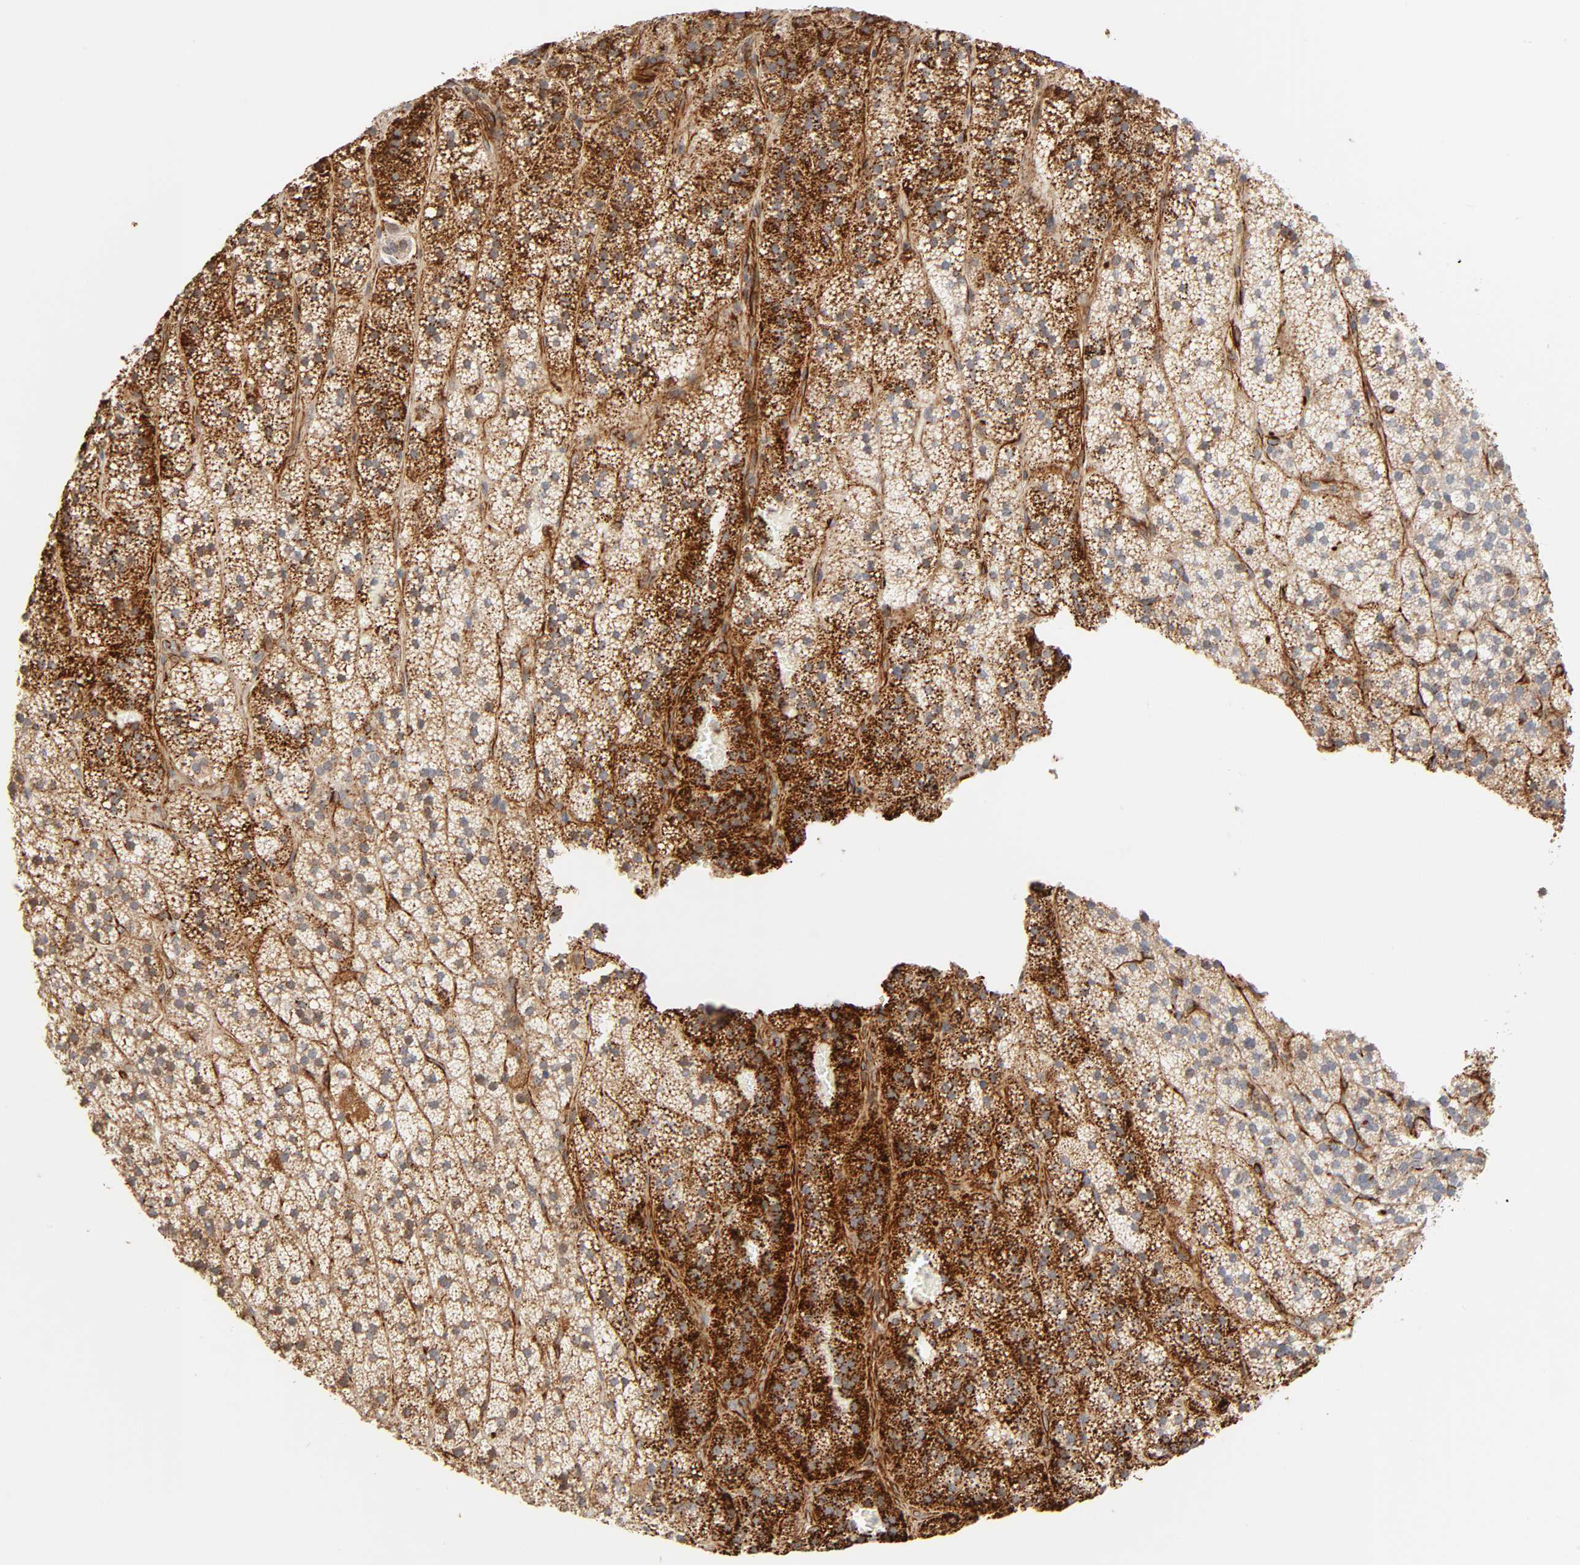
{"staining": {"intensity": "strong", "quantity": ">75%", "location": "cytoplasmic/membranous"}, "tissue": "adrenal gland", "cell_type": "Glandular cells", "image_type": "normal", "snomed": [{"axis": "morphology", "description": "Normal tissue, NOS"}, {"axis": "topography", "description": "Adrenal gland"}], "caption": "A high-resolution micrograph shows IHC staining of normal adrenal gland, which shows strong cytoplasmic/membranous expression in approximately >75% of glandular cells.", "gene": "REEP5", "patient": {"sex": "male", "age": 35}}